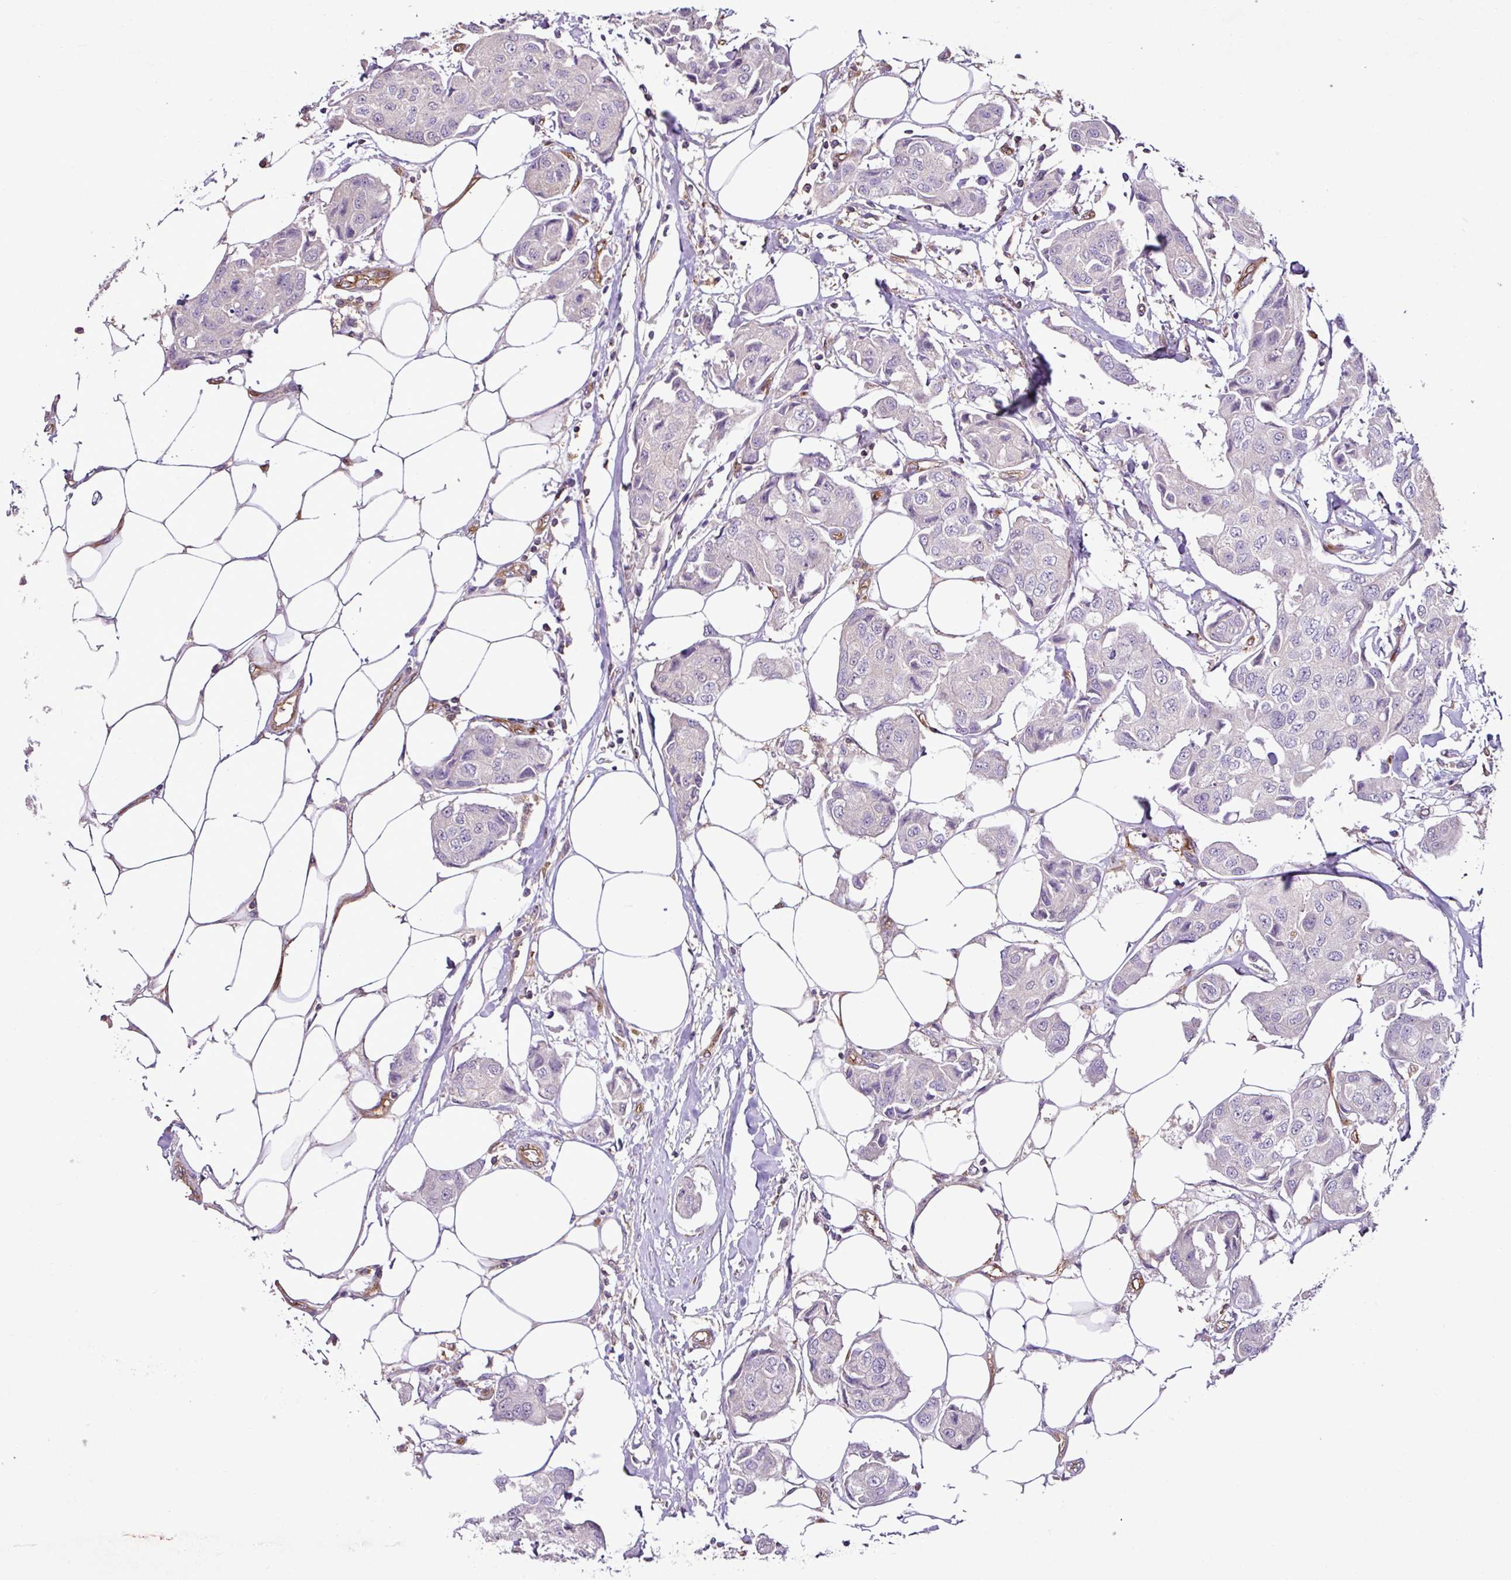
{"staining": {"intensity": "negative", "quantity": "none", "location": "none"}, "tissue": "breast cancer", "cell_type": "Tumor cells", "image_type": "cancer", "snomed": [{"axis": "morphology", "description": "Duct carcinoma"}, {"axis": "topography", "description": "Breast"}, {"axis": "topography", "description": "Lymph node"}], "caption": "High power microscopy image of an immunohistochemistry image of breast infiltrating ductal carcinoma, revealing no significant positivity in tumor cells.", "gene": "ZNF106", "patient": {"sex": "female", "age": 80}}